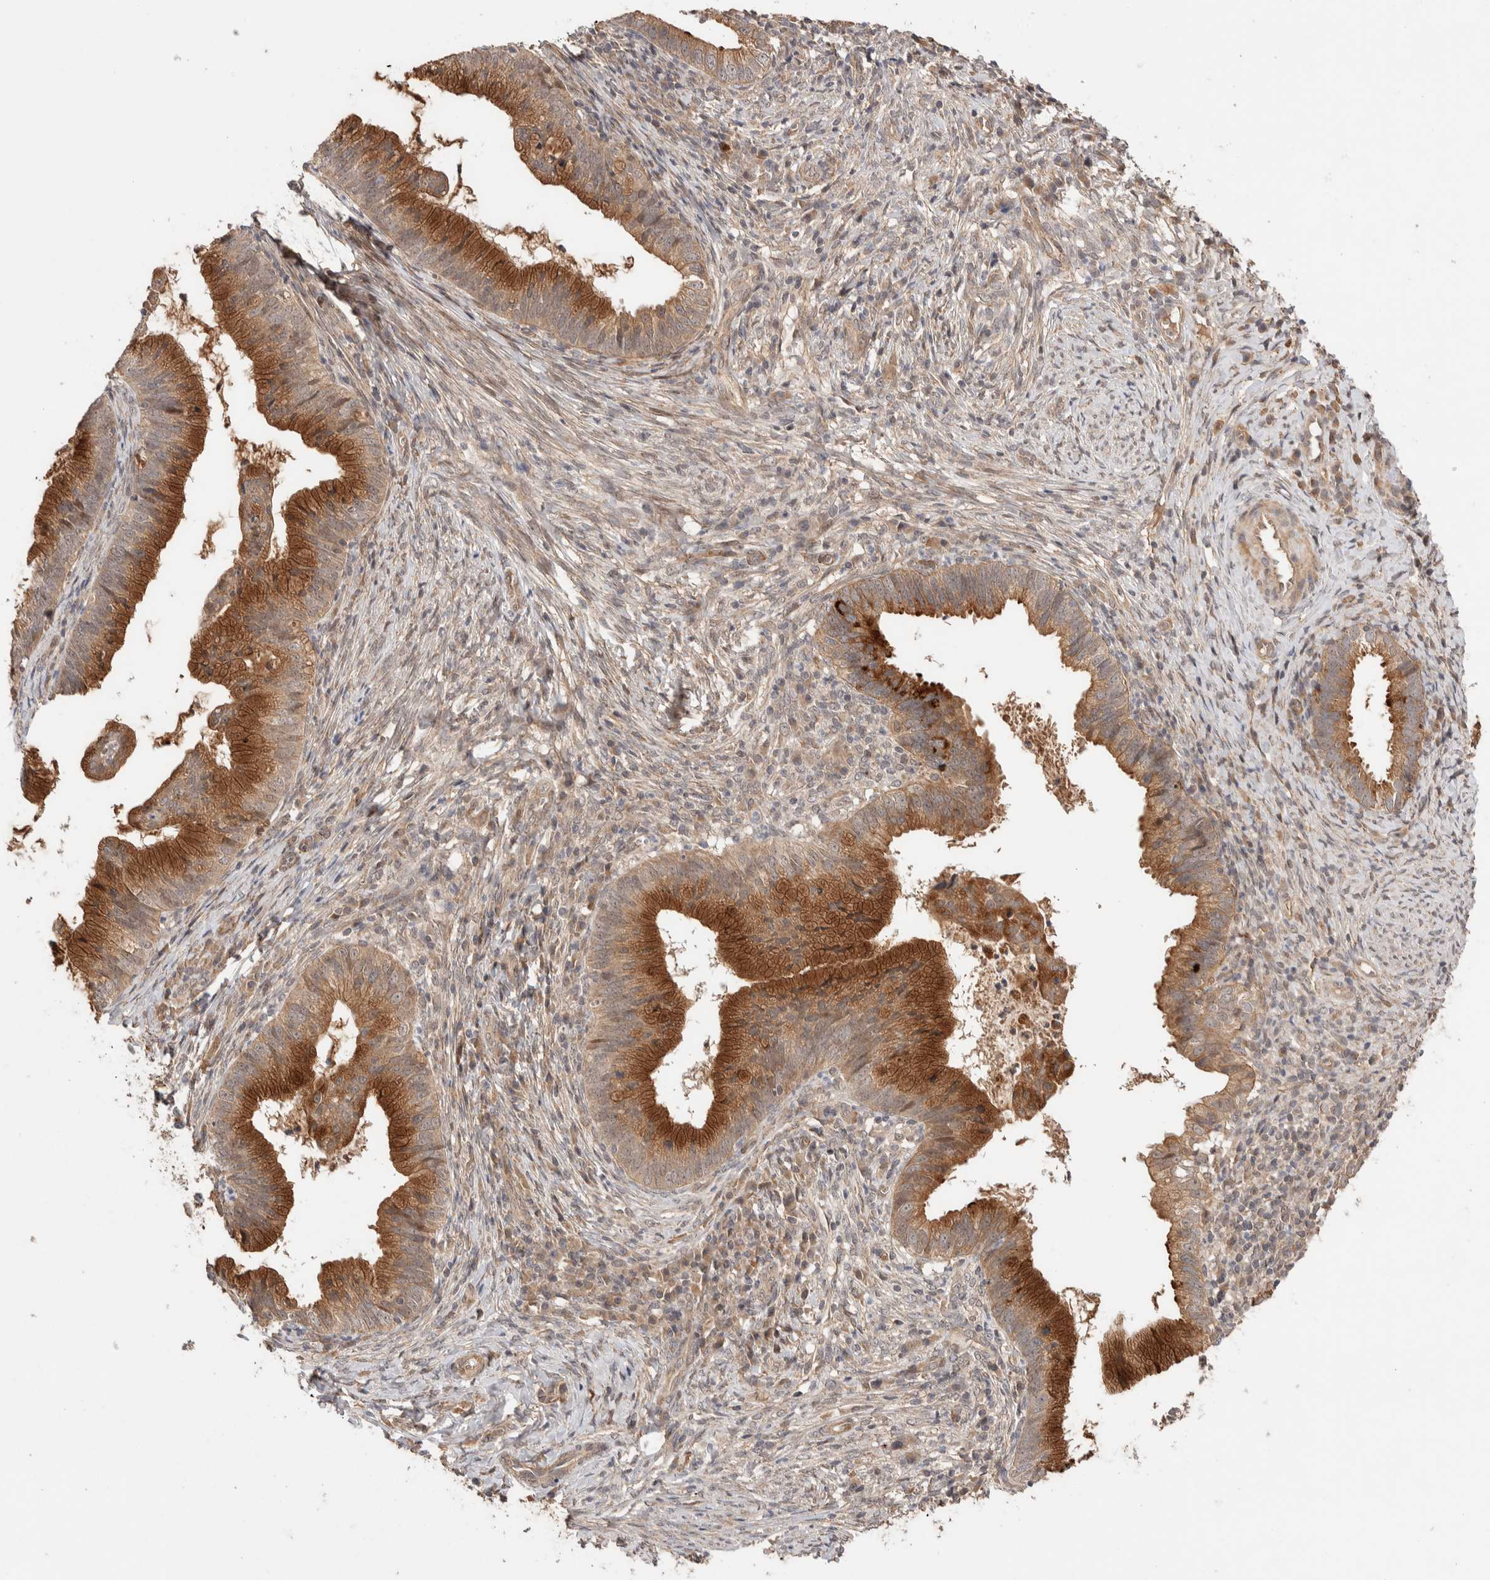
{"staining": {"intensity": "strong", "quantity": ">75%", "location": "cytoplasmic/membranous"}, "tissue": "cervical cancer", "cell_type": "Tumor cells", "image_type": "cancer", "snomed": [{"axis": "morphology", "description": "Adenocarcinoma, NOS"}, {"axis": "topography", "description": "Cervix"}], "caption": "IHC of human cervical cancer (adenocarcinoma) exhibits high levels of strong cytoplasmic/membranous expression in about >75% of tumor cells.", "gene": "PRDM15", "patient": {"sex": "female", "age": 36}}